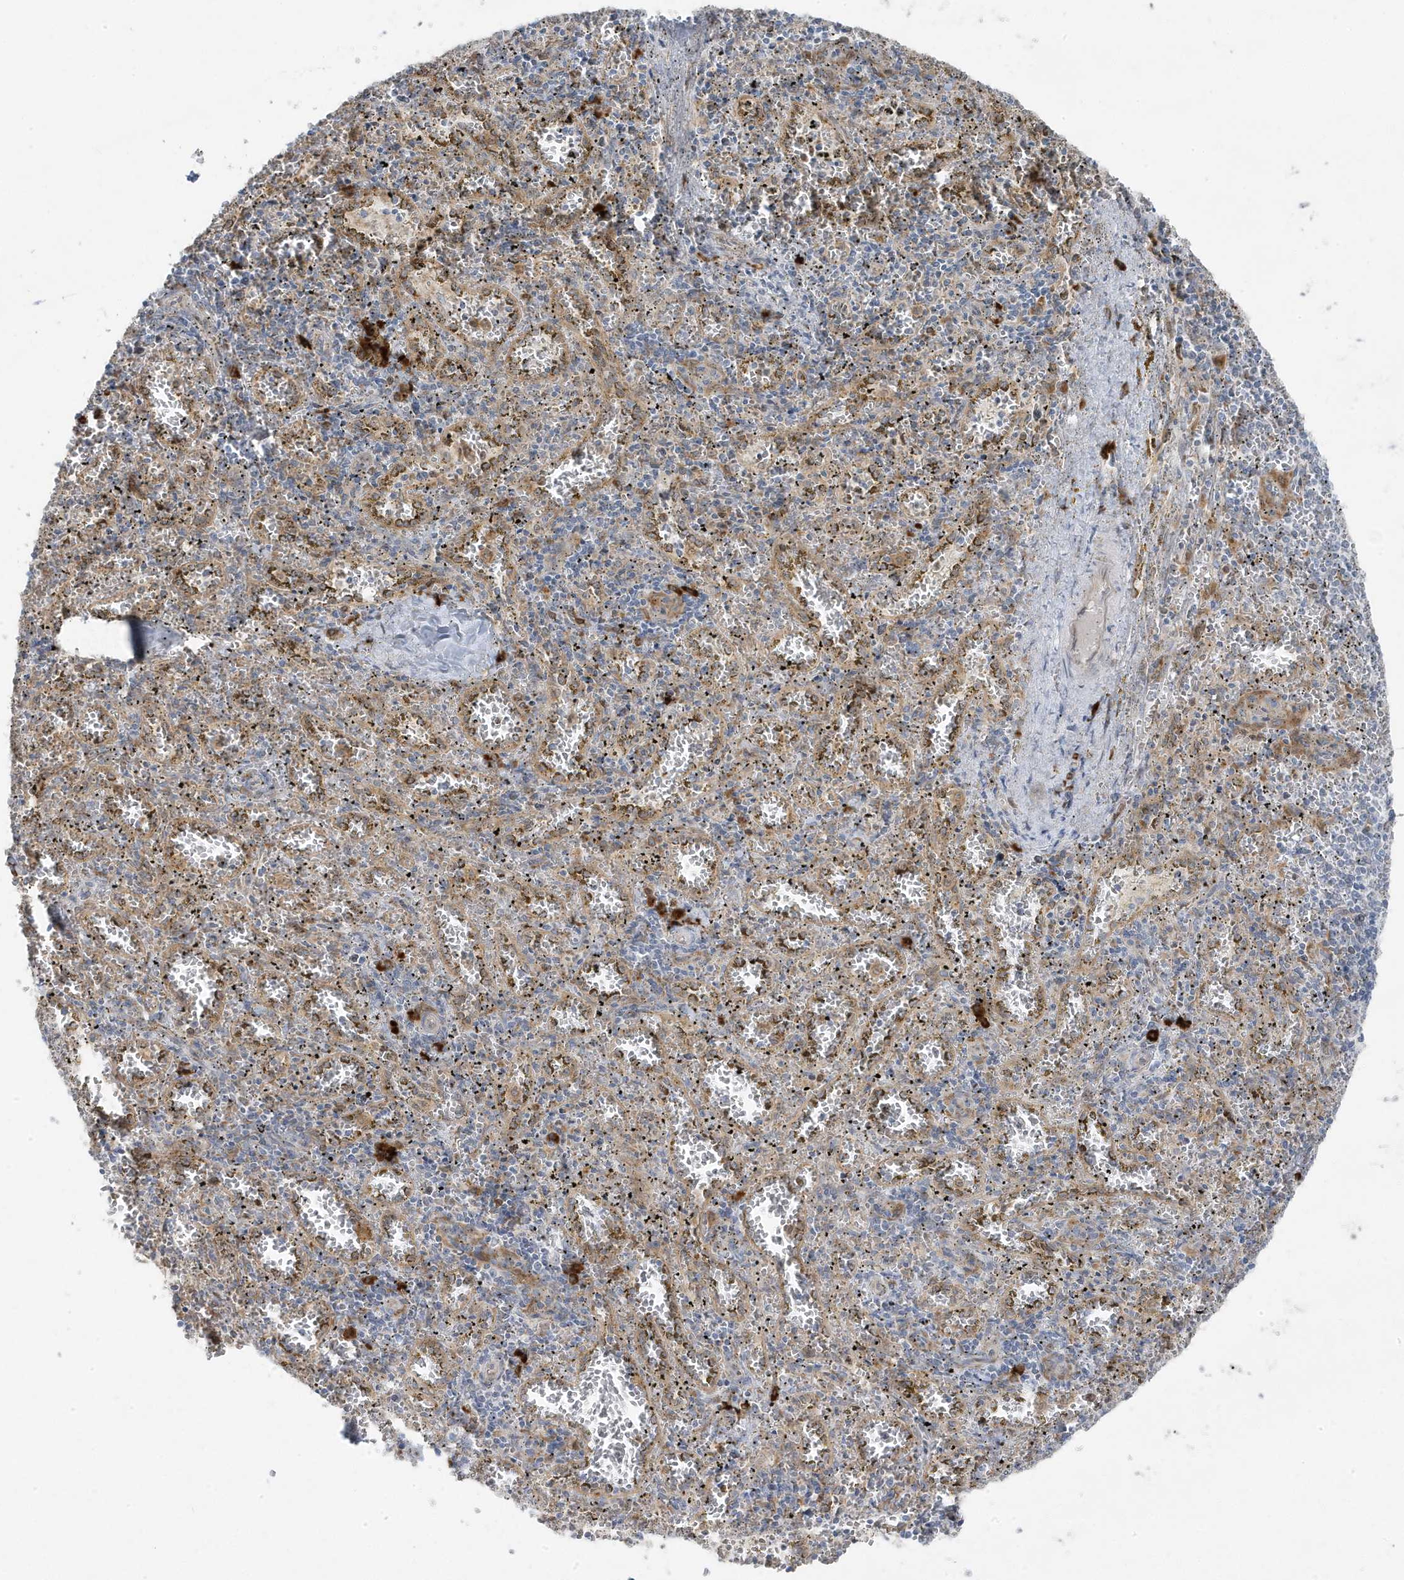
{"staining": {"intensity": "weak", "quantity": "<25%", "location": "cytoplasmic/membranous"}, "tissue": "spleen", "cell_type": "Cells in red pulp", "image_type": "normal", "snomed": [{"axis": "morphology", "description": "Normal tissue, NOS"}, {"axis": "topography", "description": "Spleen"}], "caption": "The photomicrograph demonstrates no staining of cells in red pulp in unremarkable spleen. Nuclei are stained in blue.", "gene": "ZNF654", "patient": {"sex": "male", "age": 11}}